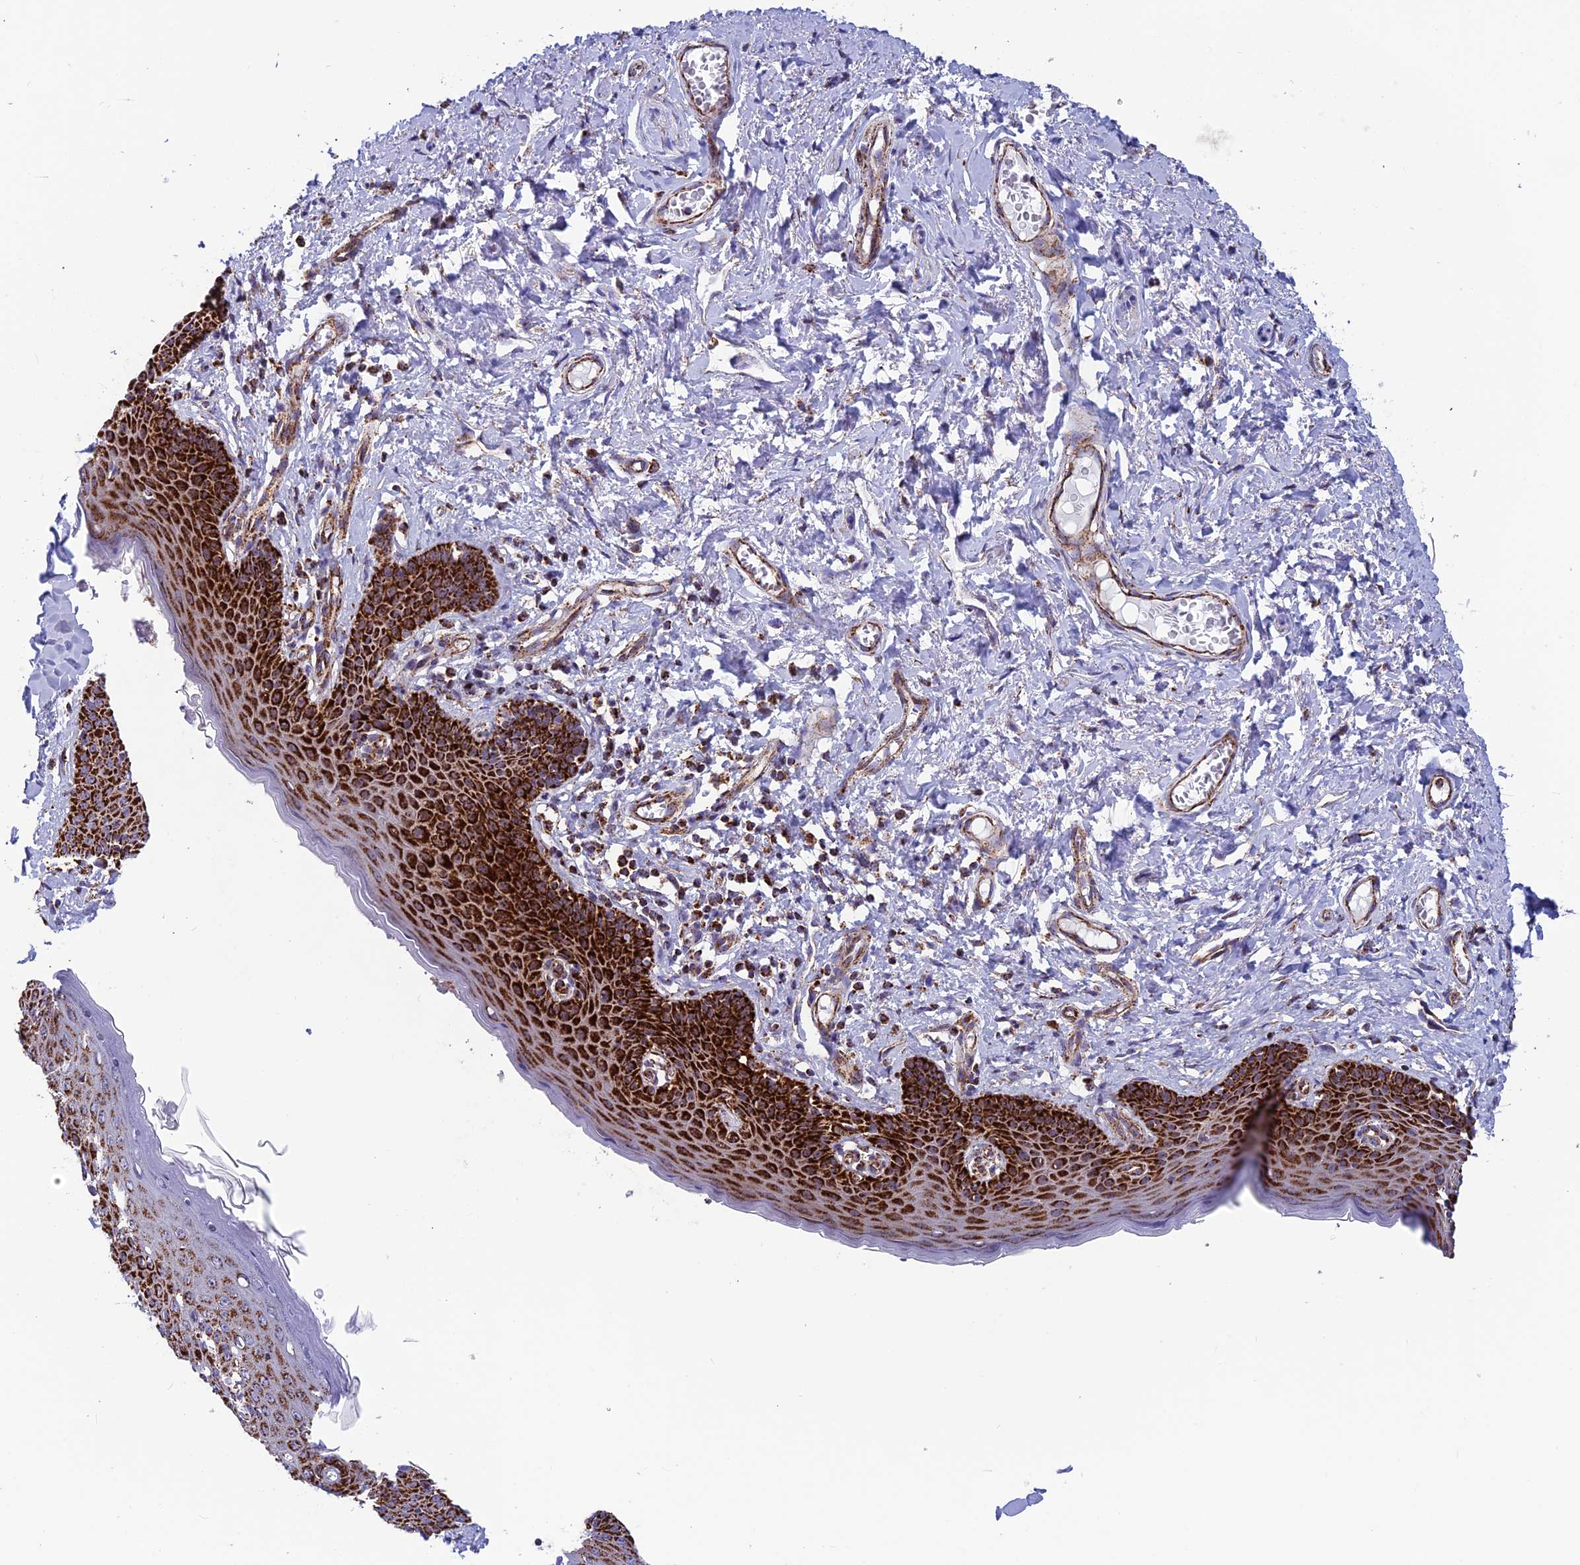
{"staining": {"intensity": "strong", "quantity": ">75%", "location": "cytoplasmic/membranous"}, "tissue": "skin", "cell_type": "Epidermal cells", "image_type": "normal", "snomed": [{"axis": "morphology", "description": "Normal tissue, NOS"}, {"axis": "topography", "description": "Vulva"}], "caption": "Protein expression analysis of normal human skin reveals strong cytoplasmic/membranous expression in approximately >75% of epidermal cells. Immunohistochemistry (ihc) stains the protein of interest in brown and the nuclei are stained blue.", "gene": "MRPS18B", "patient": {"sex": "female", "age": 66}}